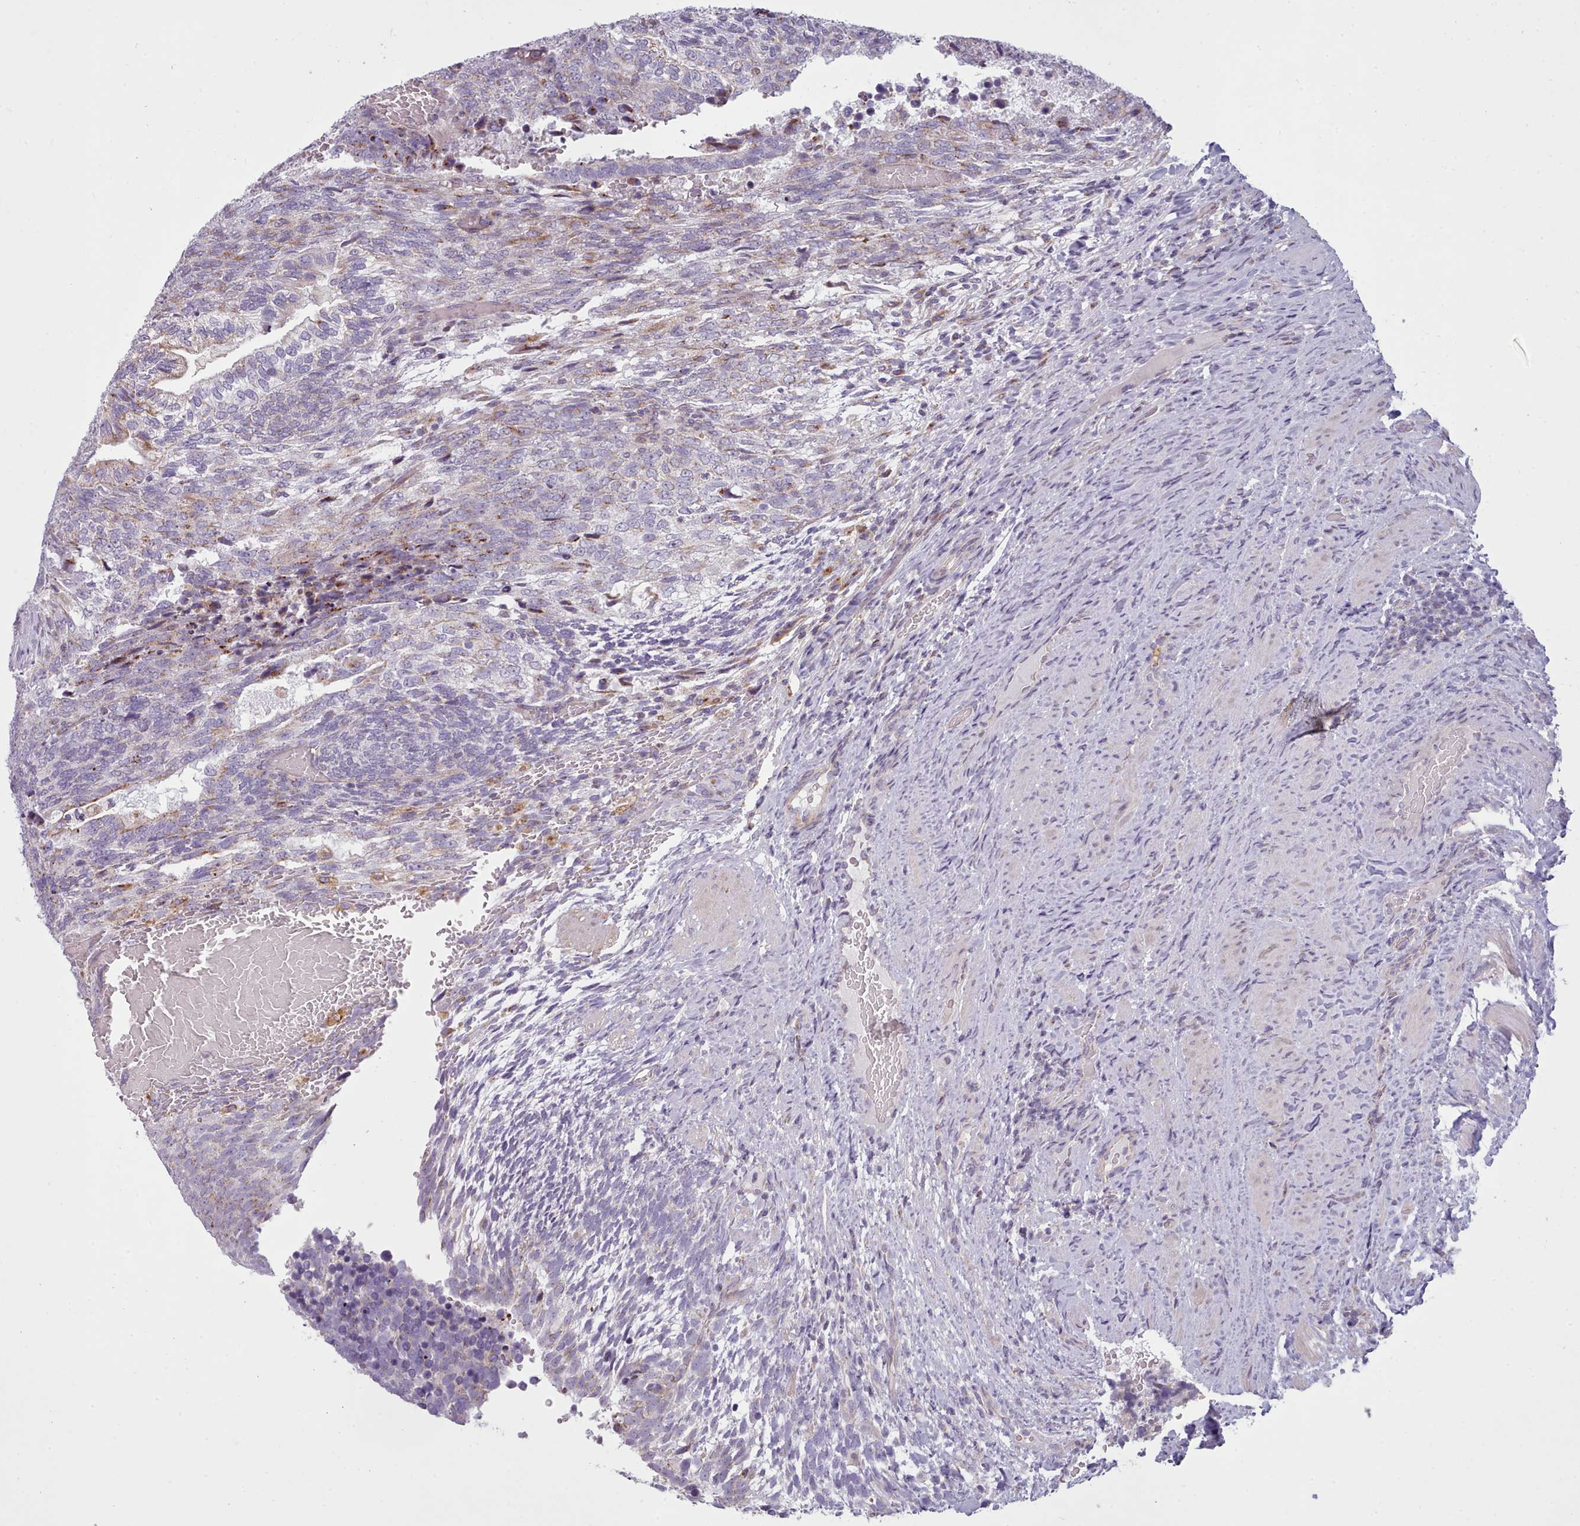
{"staining": {"intensity": "weak", "quantity": "<25%", "location": "cytoplasmic/membranous"}, "tissue": "testis cancer", "cell_type": "Tumor cells", "image_type": "cancer", "snomed": [{"axis": "morphology", "description": "Carcinoma, Embryonal, NOS"}, {"axis": "topography", "description": "Testis"}], "caption": "Immunohistochemistry of human testis embryonal carcinoma demonstrates no staining in tumor cells.", "gene": "SLC52A3", "patient": {"sex": "male", "age": 23}}